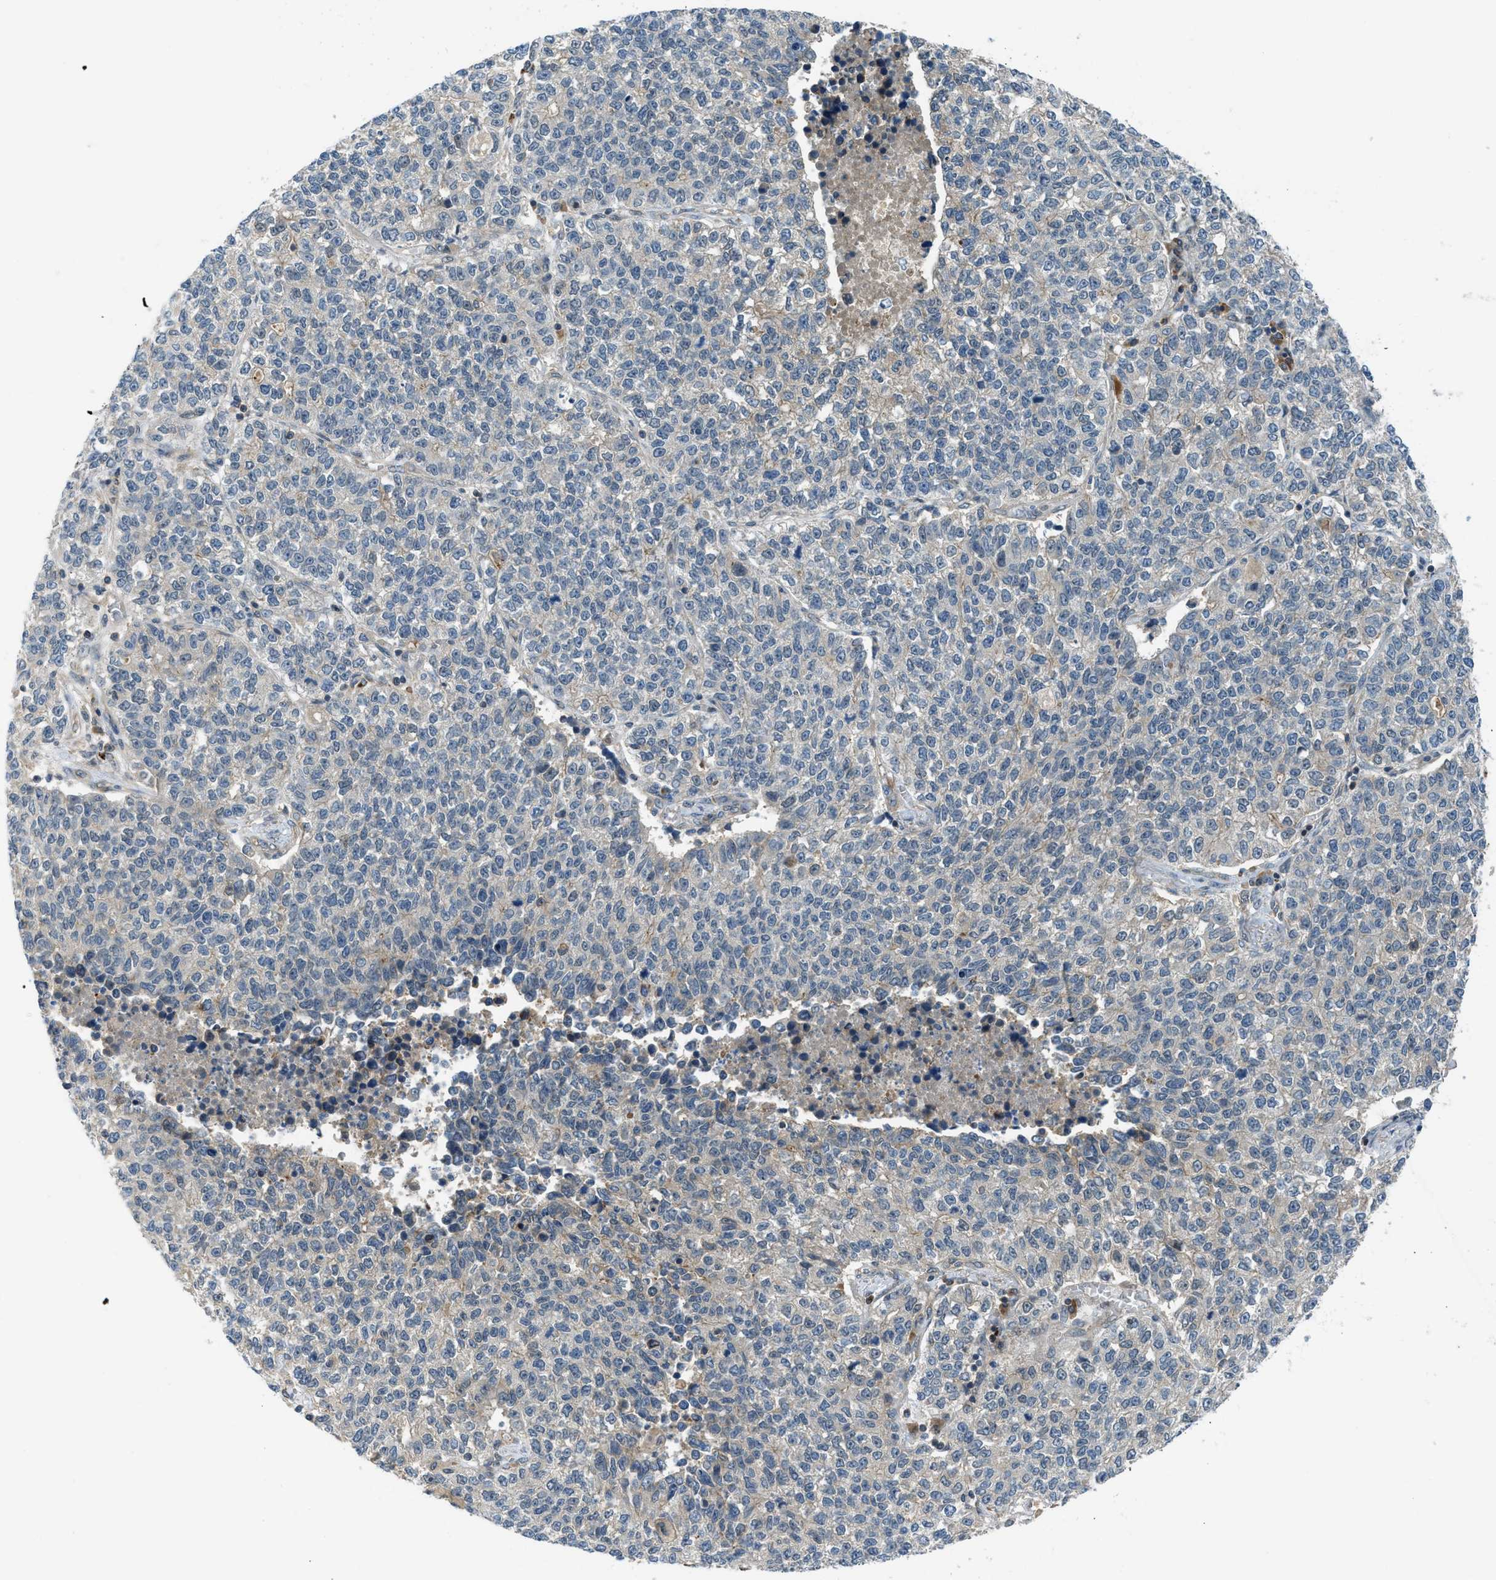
{"staining": {"intensity": "negative", "quantity": "none", "location": "none"}, "tissue": "lung cancer", "cell_type": "Tumor cells", "image_type": "cancer", "snomed": [{"axis": "morphology", "description": "Adenocarcinoma, NOS"}, {"axis": "topography", "description": "Lung"}], "caption": "Adenocarcinoma (lung) was stained to show a protein in brown. There is no significant expression in tumor cells.", "gene": "SESN2", "patient": {"sex": "male", "age": 49}}